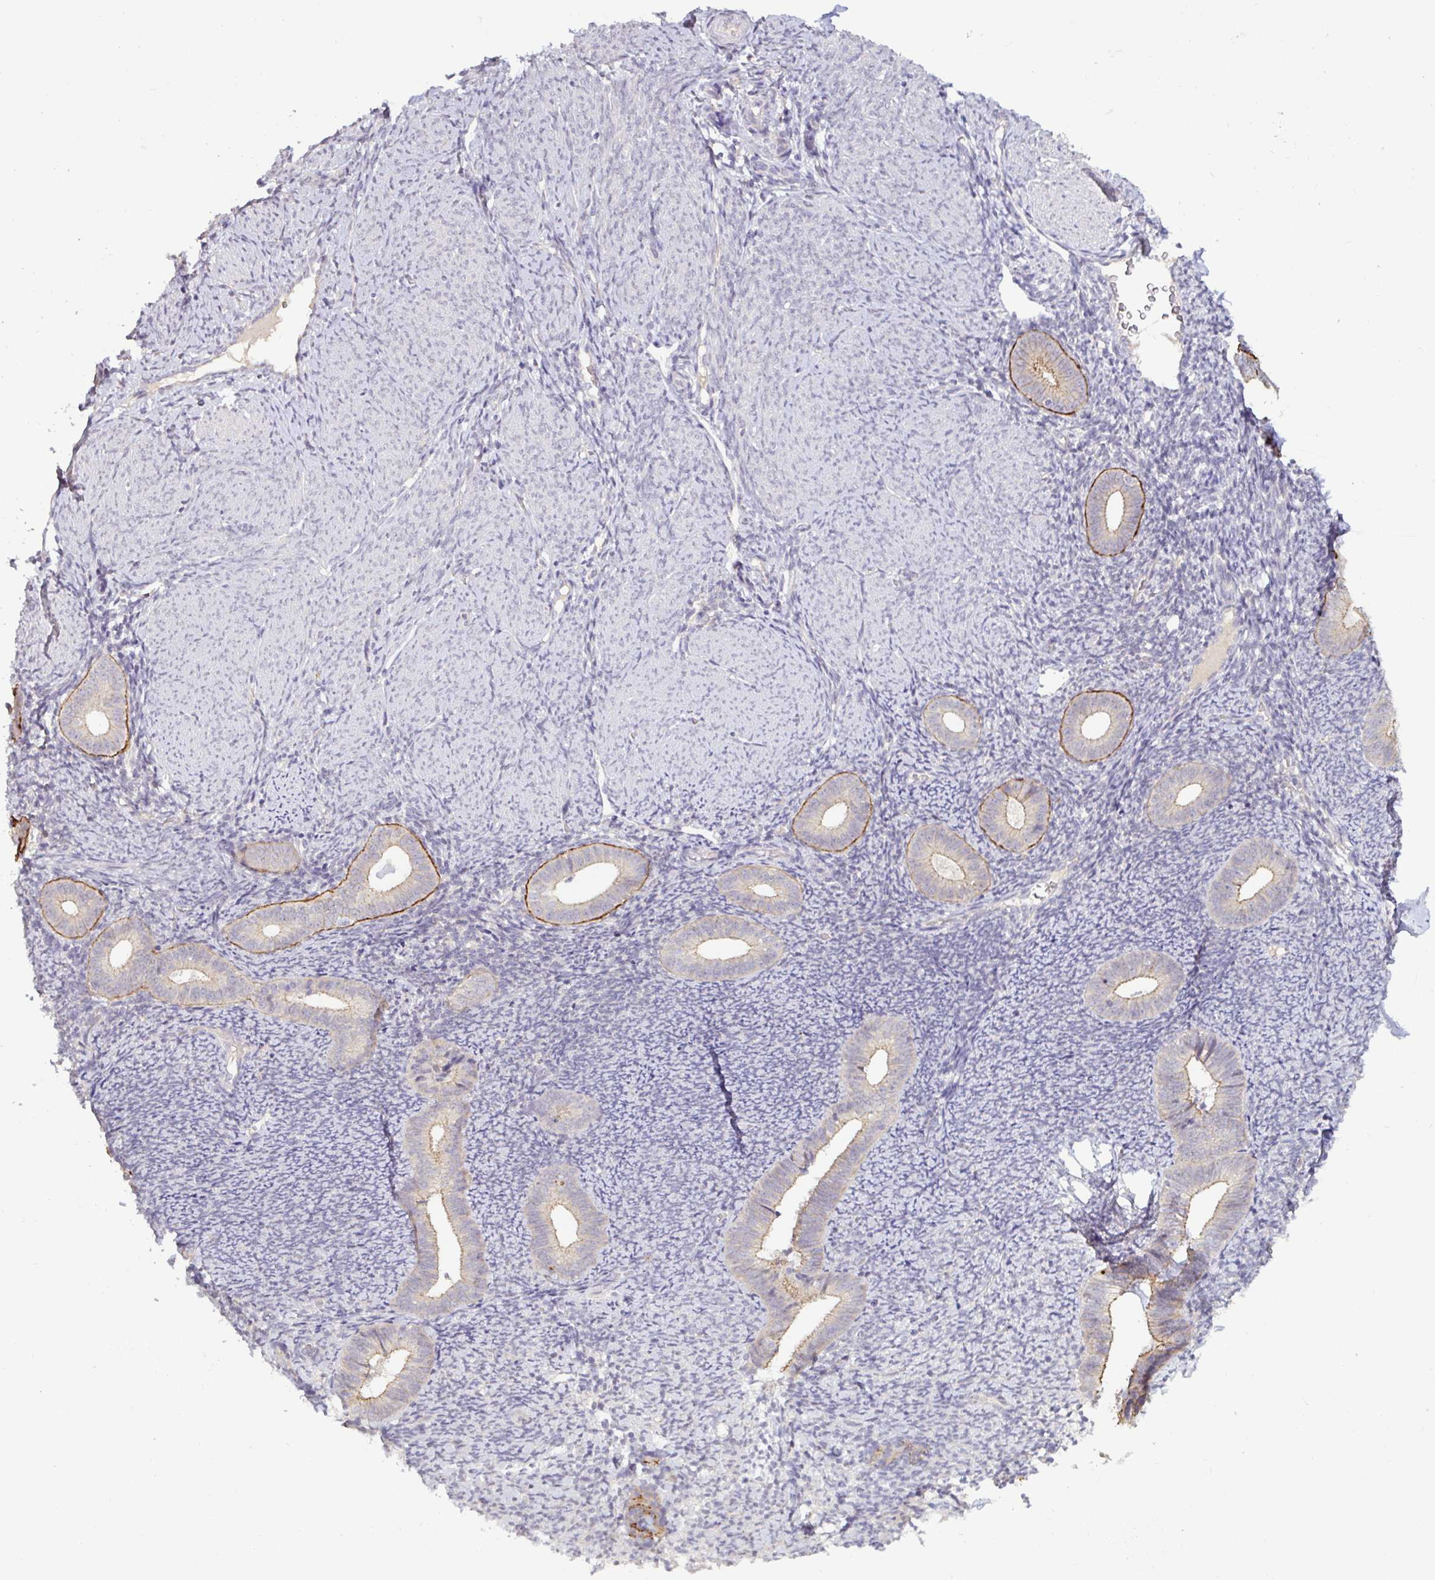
{"staining": {"intensity": "negative", "quantity": "none", "location": "none"}, "tissue": "endometrium", "cell_type": "Cells in endometrial stroma", "image_type": "normal", "snomed": [{"axis": "morphology", "description": "Normal tissue, NOS"}, {"axis": "topography", "description": "Endometrium"}], "caption": "A high-resolution image shows immunohistochemistry (IHC) staining of benign endometrium, which demonstrates no significant expression in cells in endometrial stroma. The staining is performed using DAB brown chromogen with nuclei counter-stained in using hematoxylin.", "gene": "GSTM1", "patient": {"sex": "female", "age": 39}}